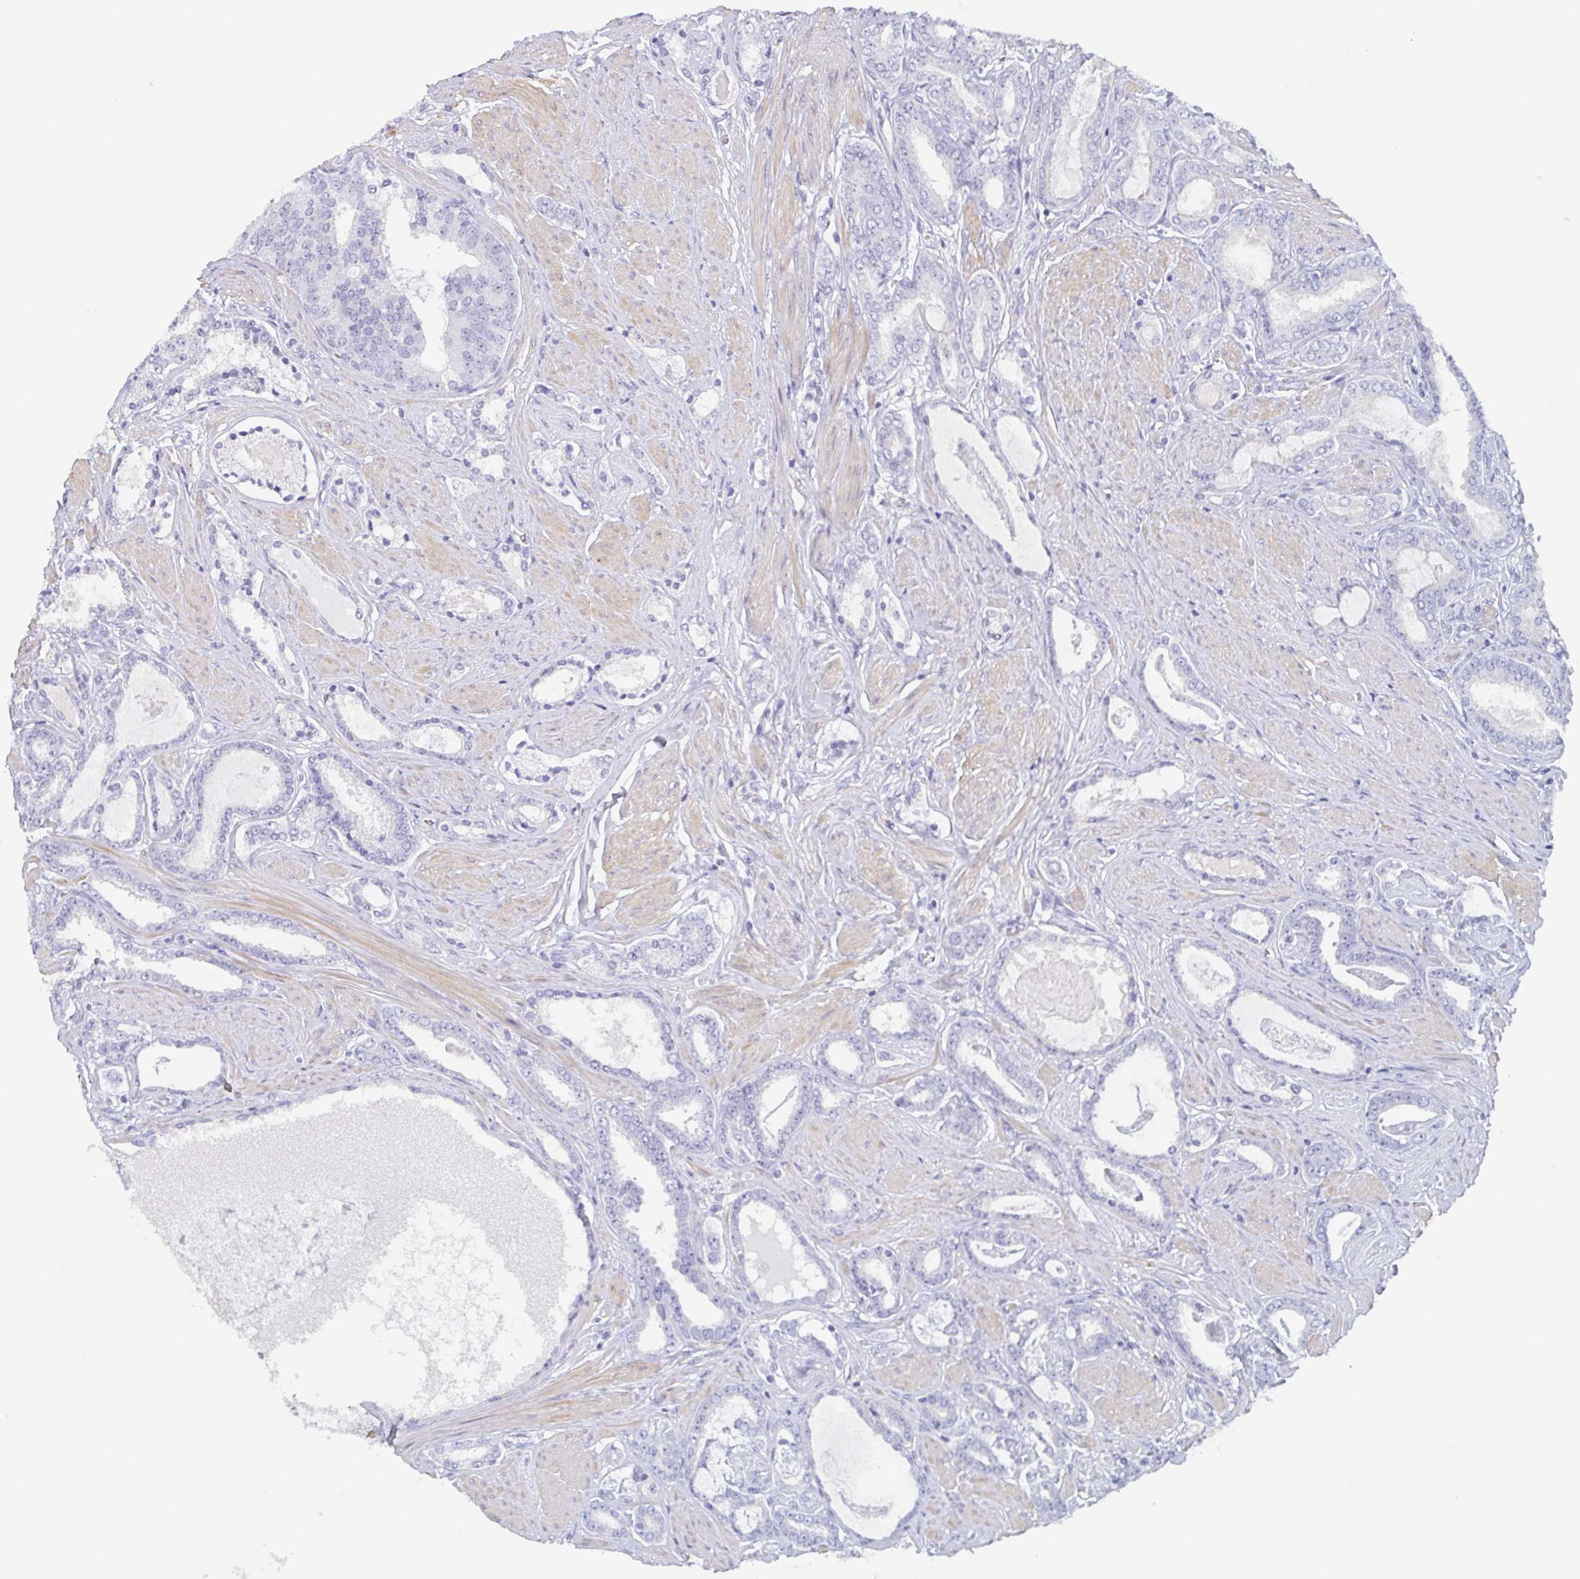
{"staining": {"intensity": "negative", "quantity": "none", "location": "none"}, "tissue": "prostate cancer", "cell_type": "Tumor cells", "image_type": "cancer", "snomed": [{"axis": "morphology", "description": "Adenocarcinoma, High grade"}, {"axis": "topography", "description": "Prostate"}], "caption": "The micrograph demonstrates no staining of tumor cells in prostate cancer.", "gene": "TAGLN3", "patient": {"sex": "male", "age": 63}}